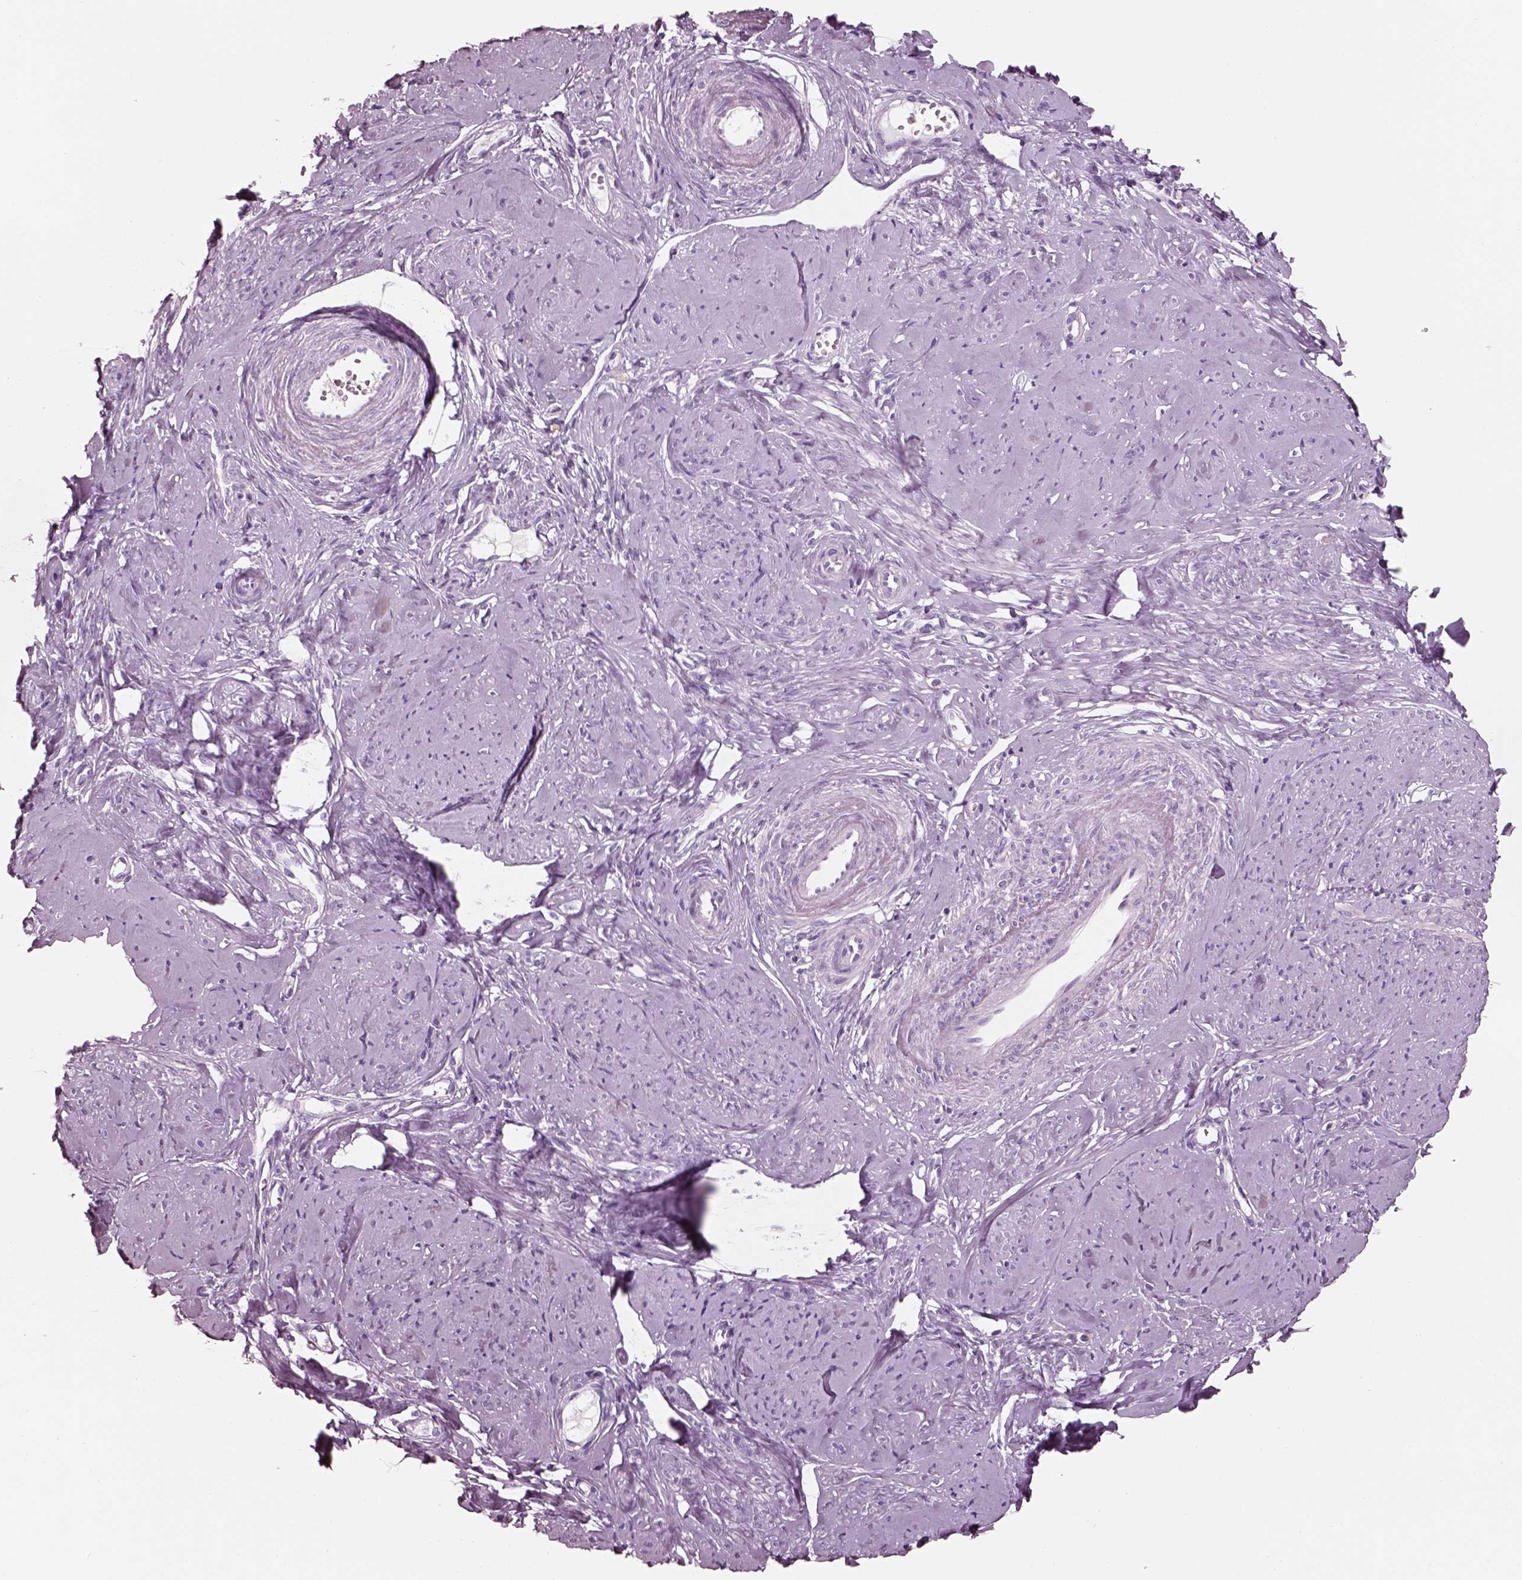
{"staining": {"intensity": "negative", "quantity": "none", "location": "none"}, "tissue": "smooth muscle", "cell_type": "Smooth muscle cells", "image_type": "normal", "snomed": [{"axis": "morphology", "description": "Normal tissue, NOS"}, {"axis": "topography", "description": "Smooth muscle"}], "caption": "This micrograph is of benign smooth muscle stained with immunohistochemistry (IHC) to label a protein in brown with the nuclei are counter-stained blue. There is no positivity in smooth muscle cells.", "gene": "PNOC", "patient": {"sex": "female", "age": 48}}